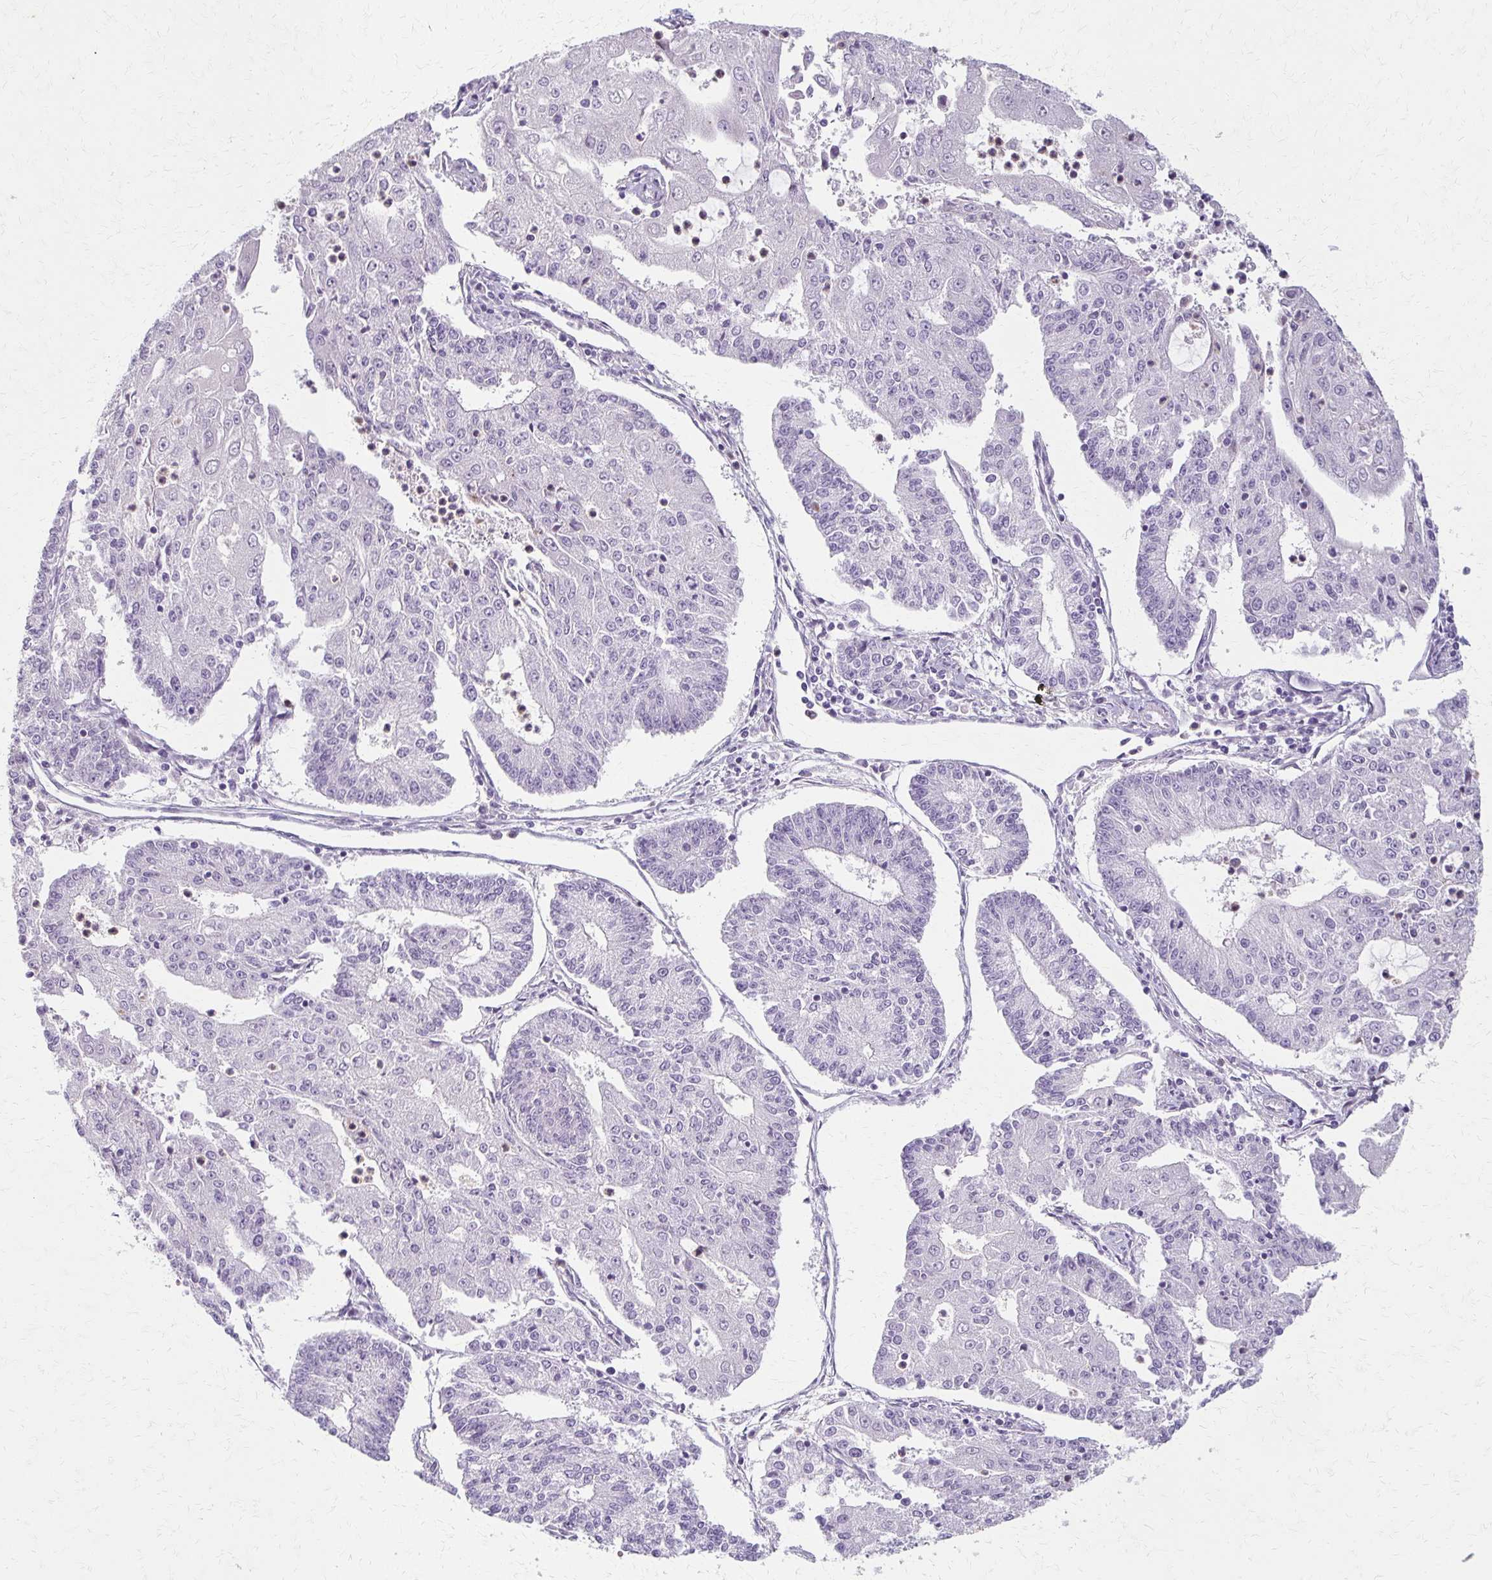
{"staining": {"intensity": "negative", "quantity": "none", "location": "none"}, "tissue": "endometrial cancer", "cell_type": "Tumor cells", "image_type": "cancer", "snomed": [{"axis": "morphology", "description": "Adenocarcinoma, NOS"}, {"axis": "topography", "description": "Endometrium"}], "caption": "IHC histopathology image of neoplastic tissue: endometrial cancer (adenocarcinoma) stained with DAB (3,3'-diaminobenzidine) reveals no significant protein positivity in tumor cells.", "gene": "BBS12", "patient": {"sex": "female", "age": 56}}